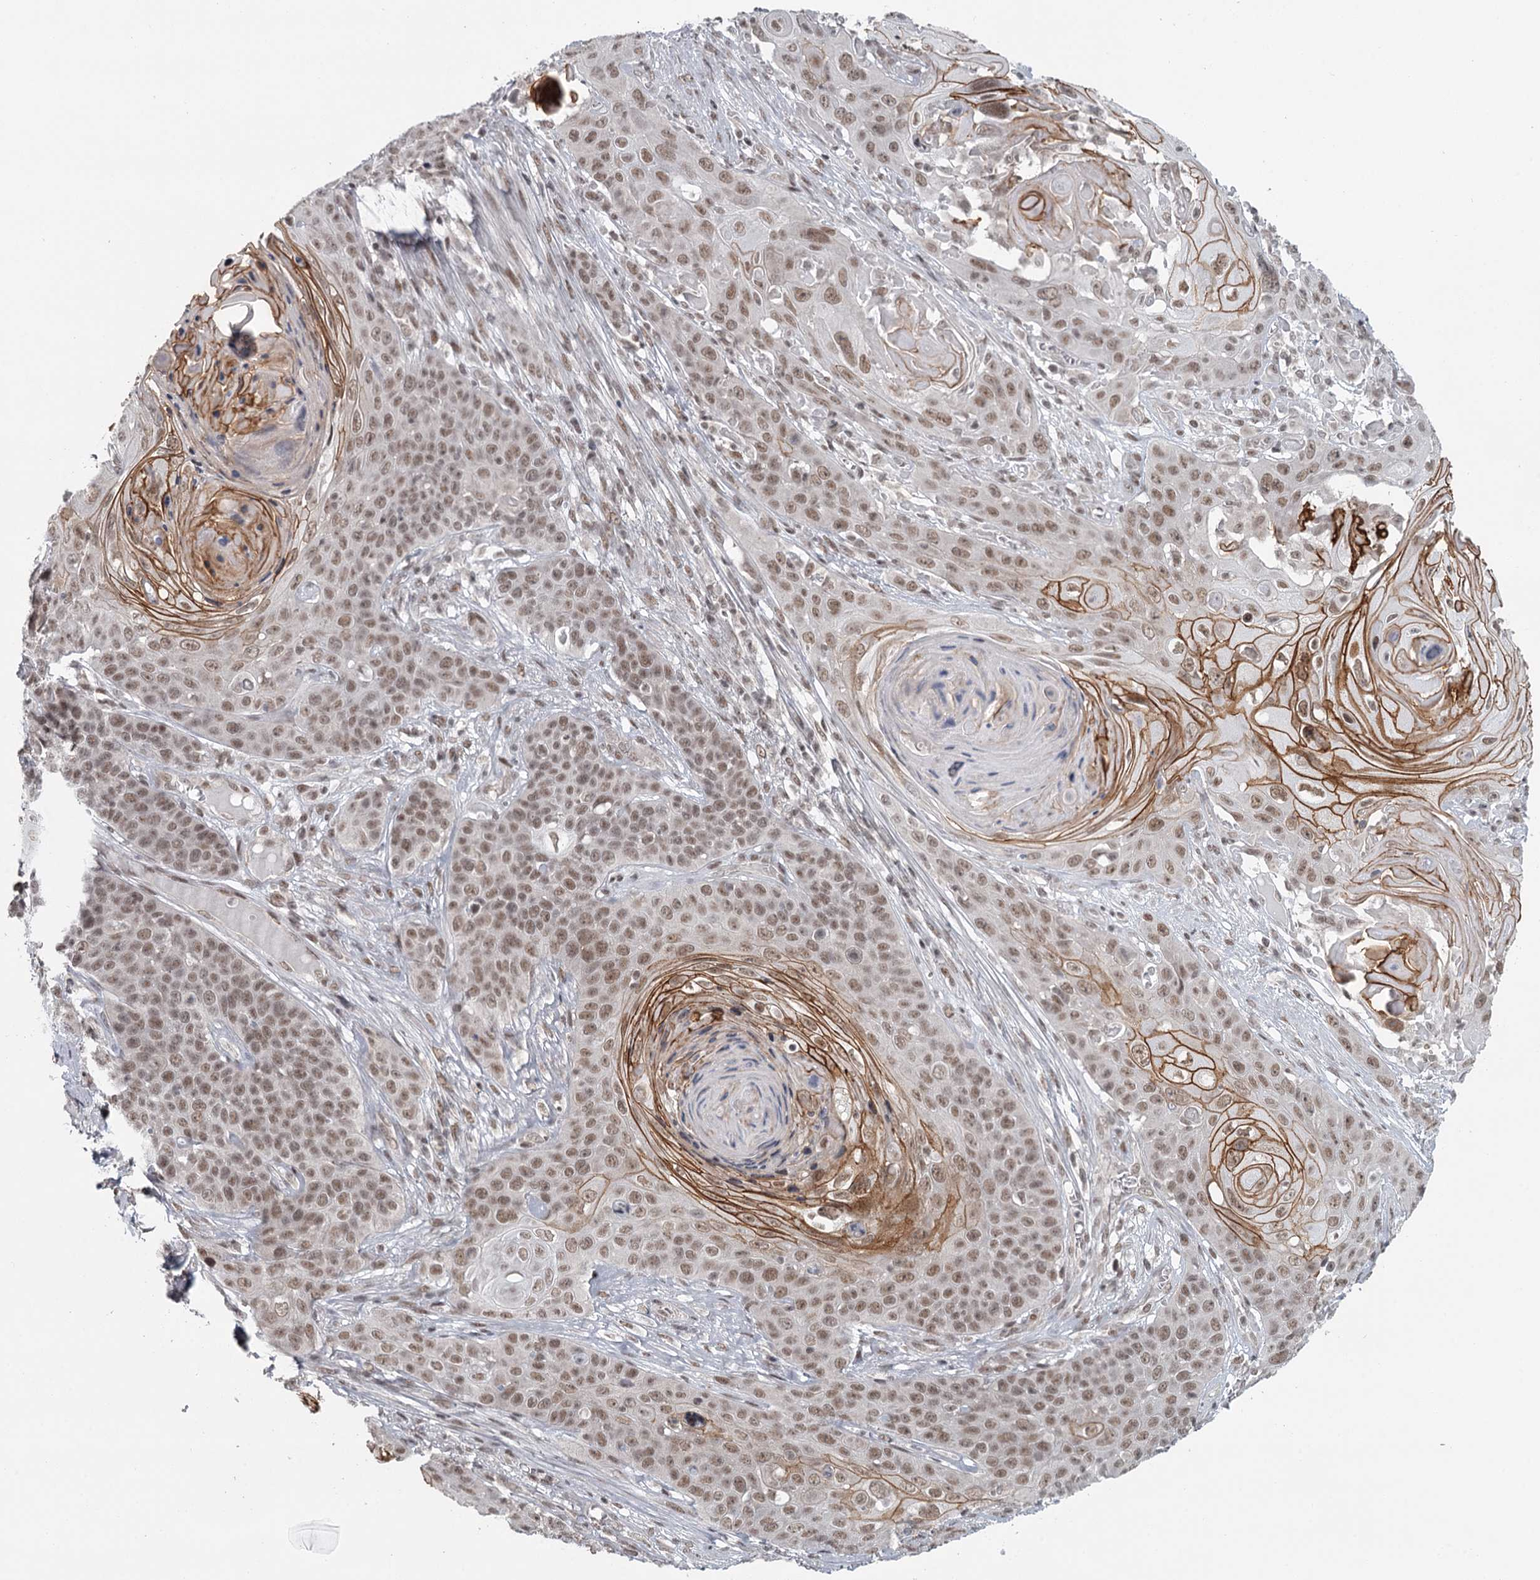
{"staining": {"intensity": "moderate", "quantity": ">75%", "location": "nuclear"}, "tissue": "skin cancer", "cell_type": "Tumor cells", "image_type": "cancer", "snomed": [{"axis": "morphology", "description": "Squamous cell carcinoma, NOS"}, {"axis": "topography", "description": "Skin"}], "caption": "Protein expression analysis of skin cancer reveals moderate nuclear staining in about >75% of tumor cells.", "gene": "FAM13C", "patient": {"sex": "male", "age": 55}}